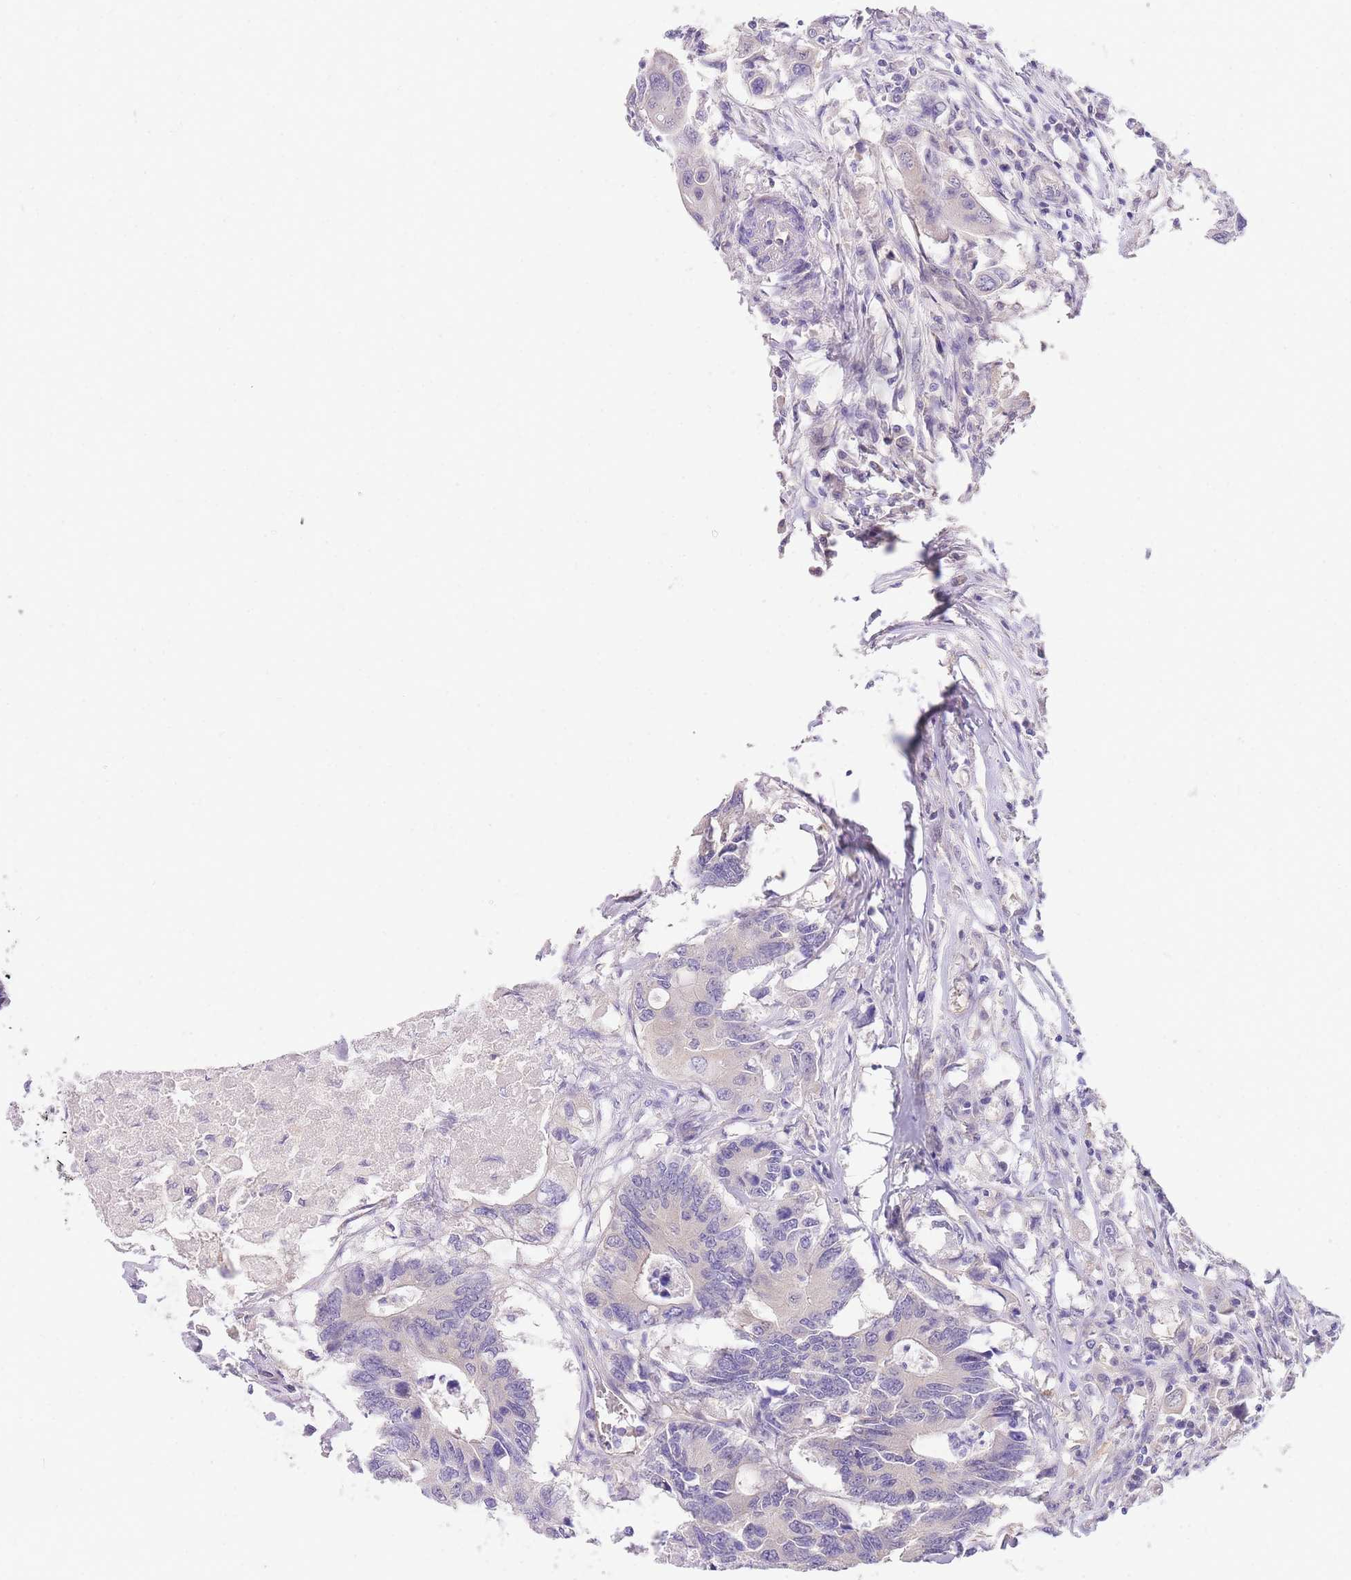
{"staining": {"intensity": "negative", "quantity": "none", "location": "none"}, "tissue": "colorectal cancer", "cell_type": "Tumor cells", "image_type": "cancer", "snomed": [{"axis": "morphology", "description": "Adenocarcinoma, NOS"}, {"axis": "topography", "description": "Colon"}], "caption": "Tumor cells show no significant staining in colorectal cancer (adenocarcinoma).", "gene": "S100PBP", "patient": {"sex": "male", "age": 71}}